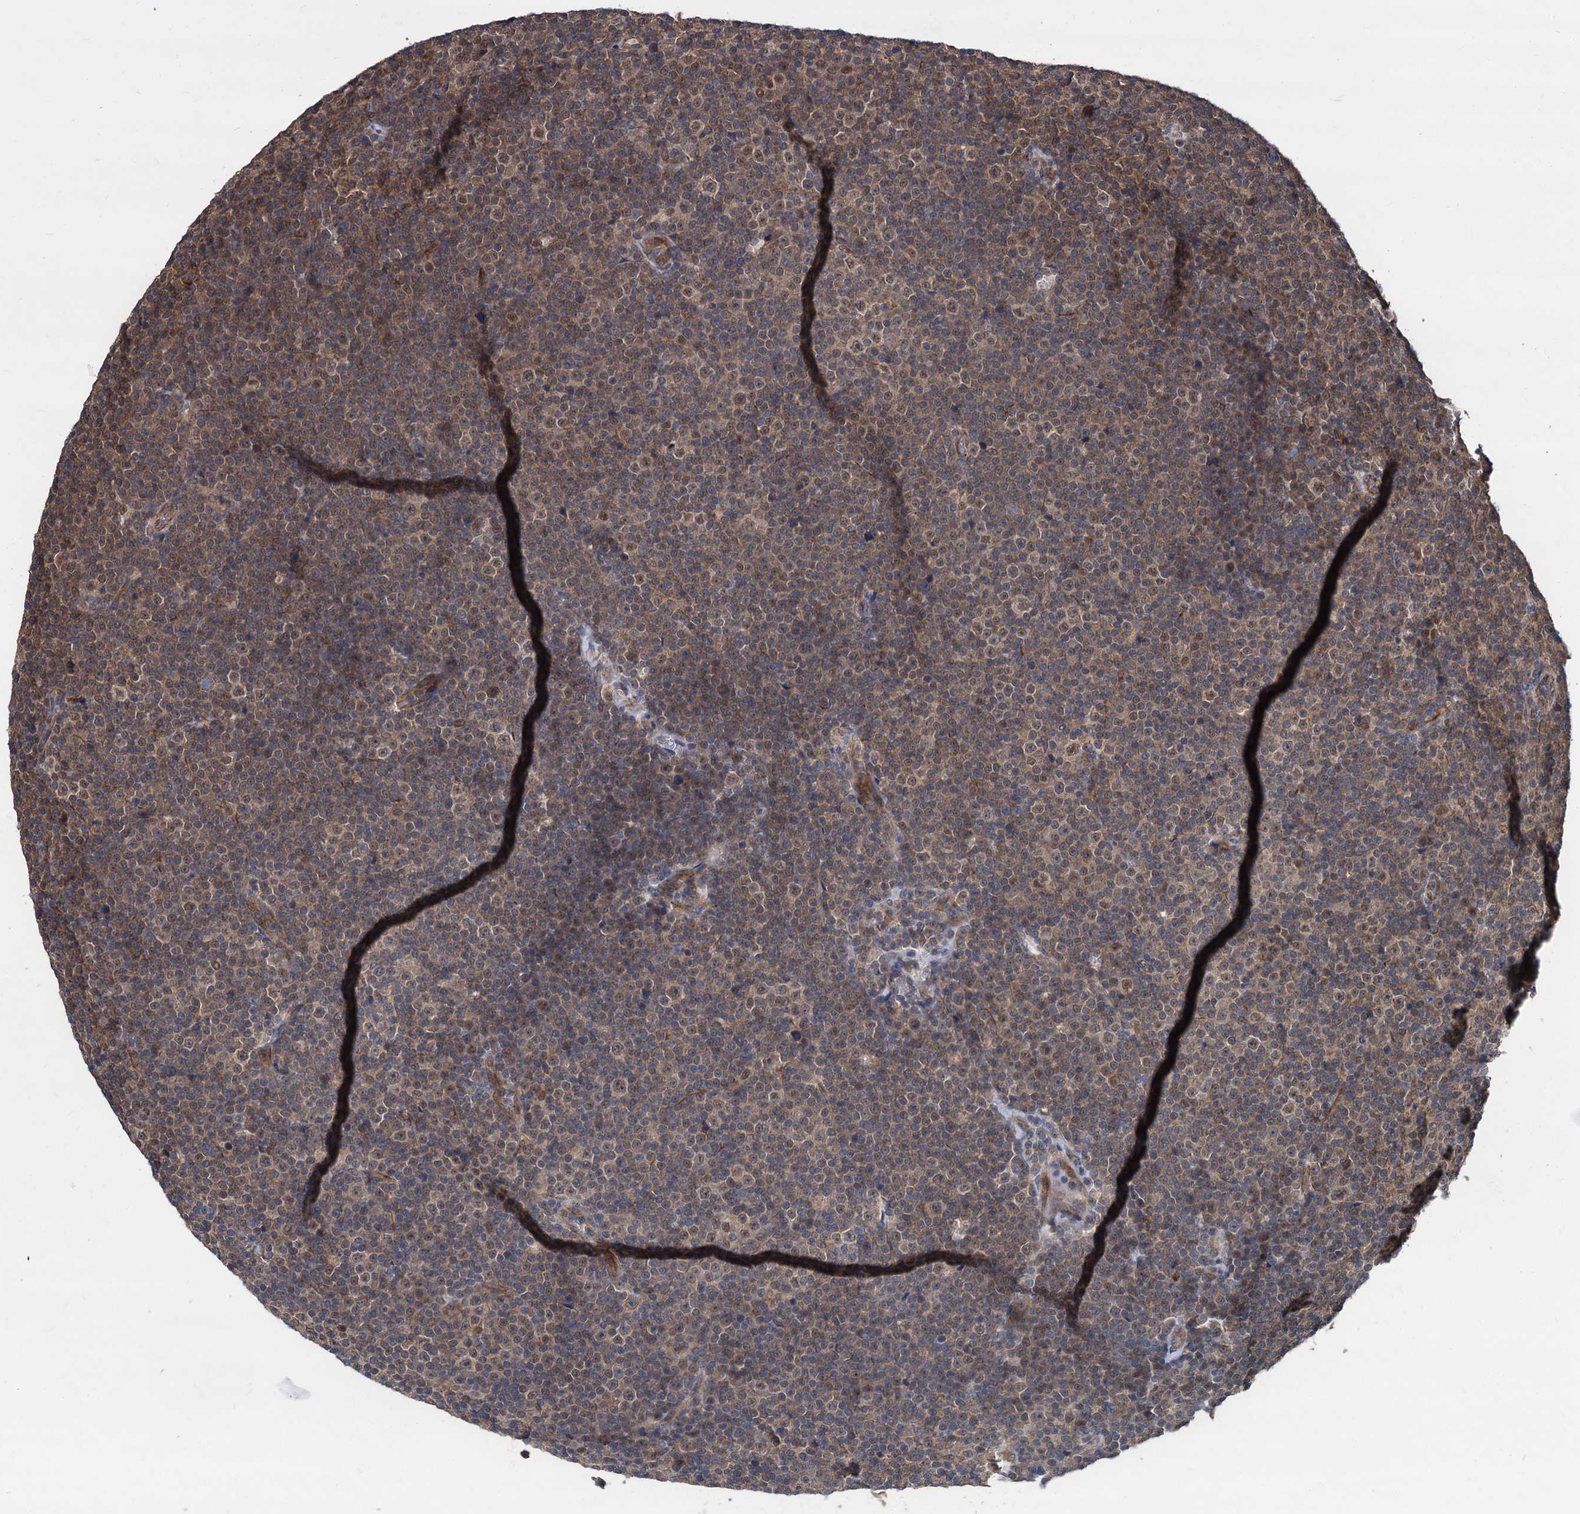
{"staining": {"intensity": "weak", "quantity": "25%-75%", "location": "cytoplasmic/membranous,nuclear"}, "tissue": "lymphoma", "cell_type": "Tumor cells", "image_type": "cancer", "snomed": [{"axis": "morphology", "description": "Malignant lymphoma, non-Hodgkin's type, Low grade"}, {"axis": "topography", "description": "Lymph node"}], "caption": "Low-grade malignant lymphoma, non-Hodgkin's type stained with a brown dye displays weak cytoplasmic/membranous and nuclear positive positivity in approximately 25%-75% of tumor cells.", "gene": "PSMD4", "patient": {"sex": "female", "age": 67}}